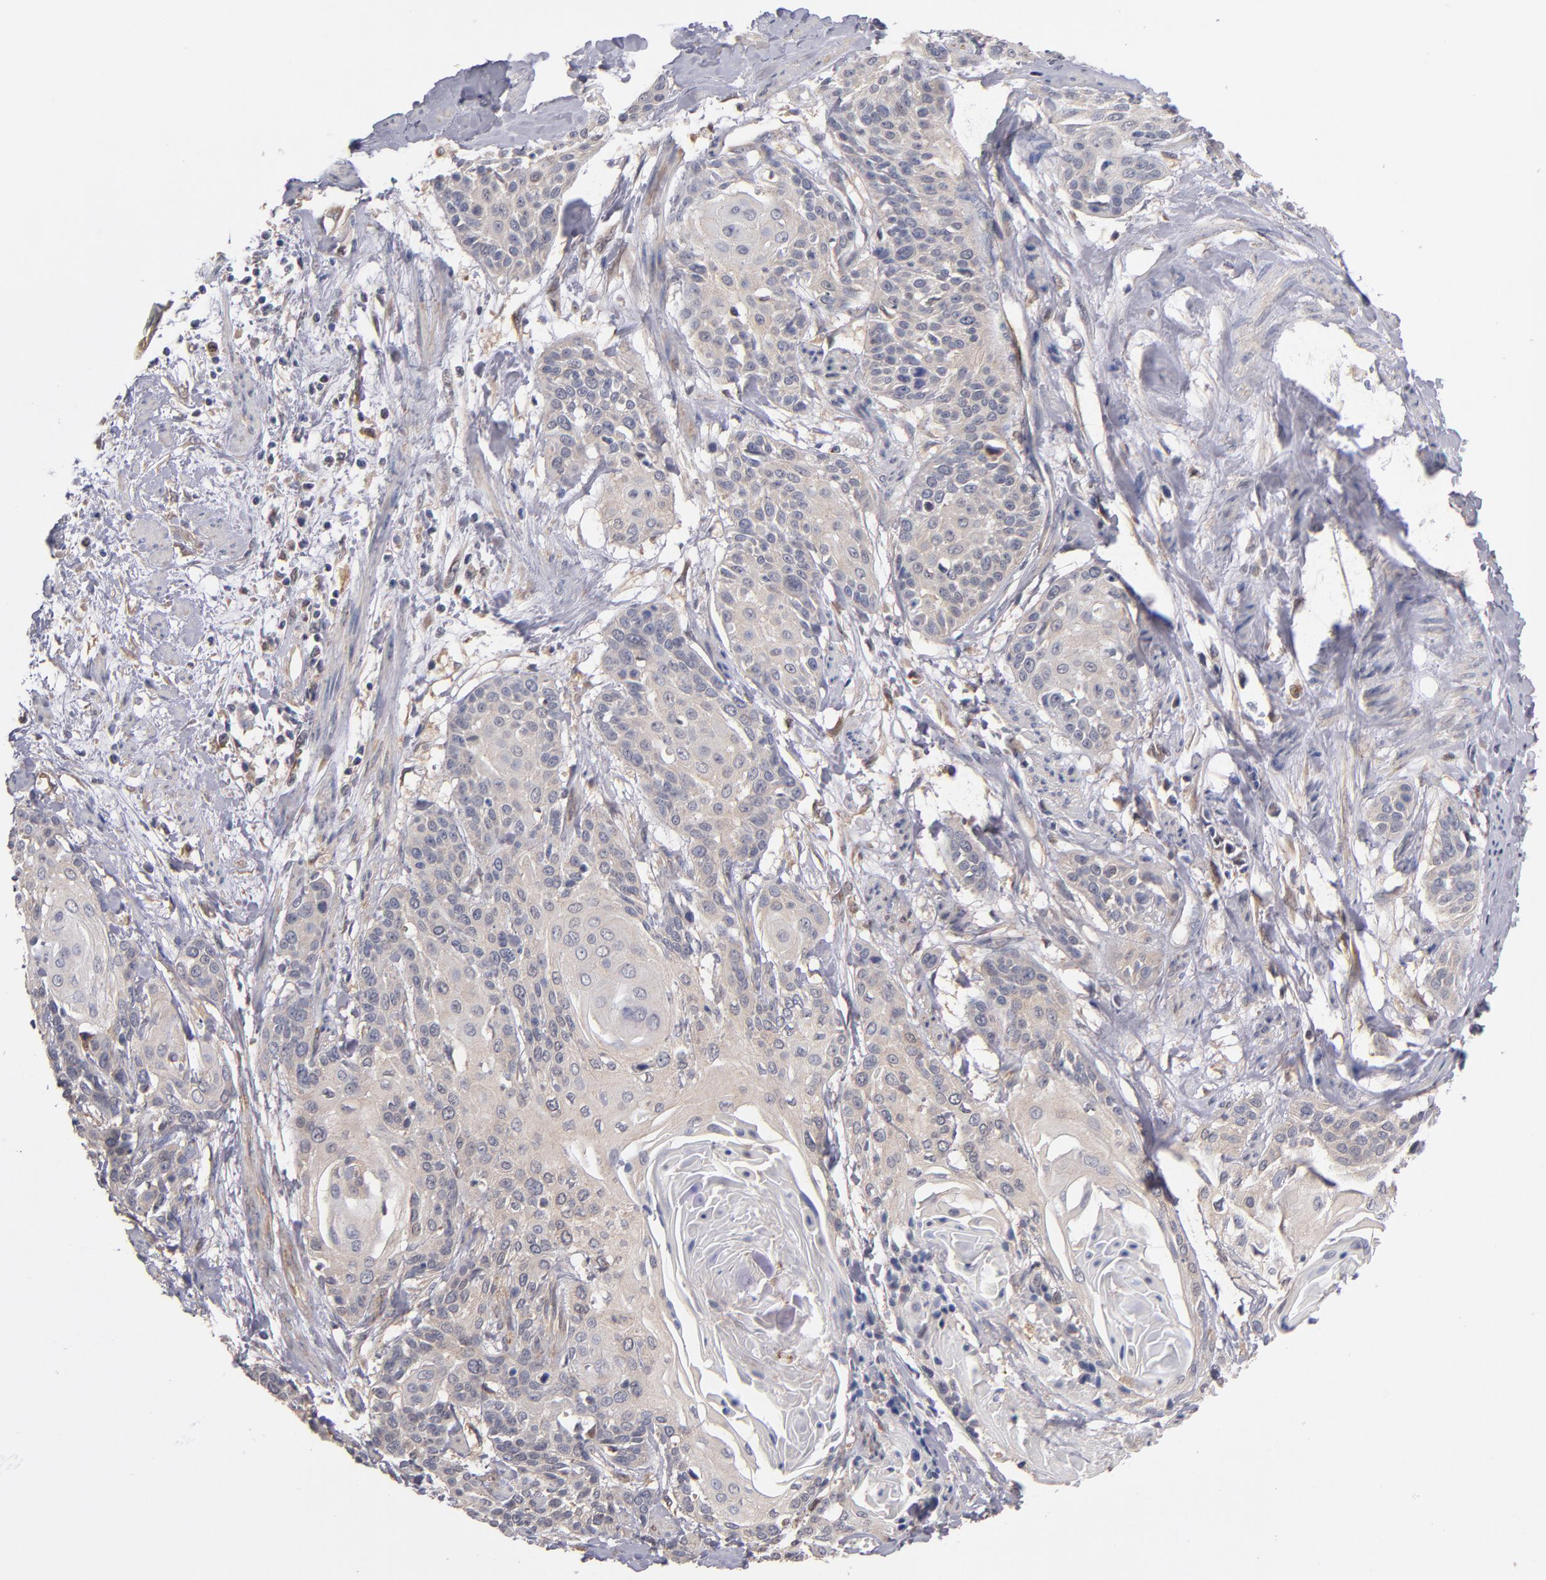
{"staining": {"intensity": "negative", "quantity": "none", "location": "none"}, "tissue": "cervical cancer", "cell_type": "Tumor cells", "image_type": "cancer", "snomed": [{"axis": "morphology", "description": "Squamous cell carcinoma, NOS"}, {"axis": "topography", "description": "Cervix"}], "caption": "Image shows no significant protein expression in tumor cells of squamous cell carcinoma (cervical). Nuclei are stained in blue.", "gene": "GMFG", "patient": {"sex": "female", "age": 57}}